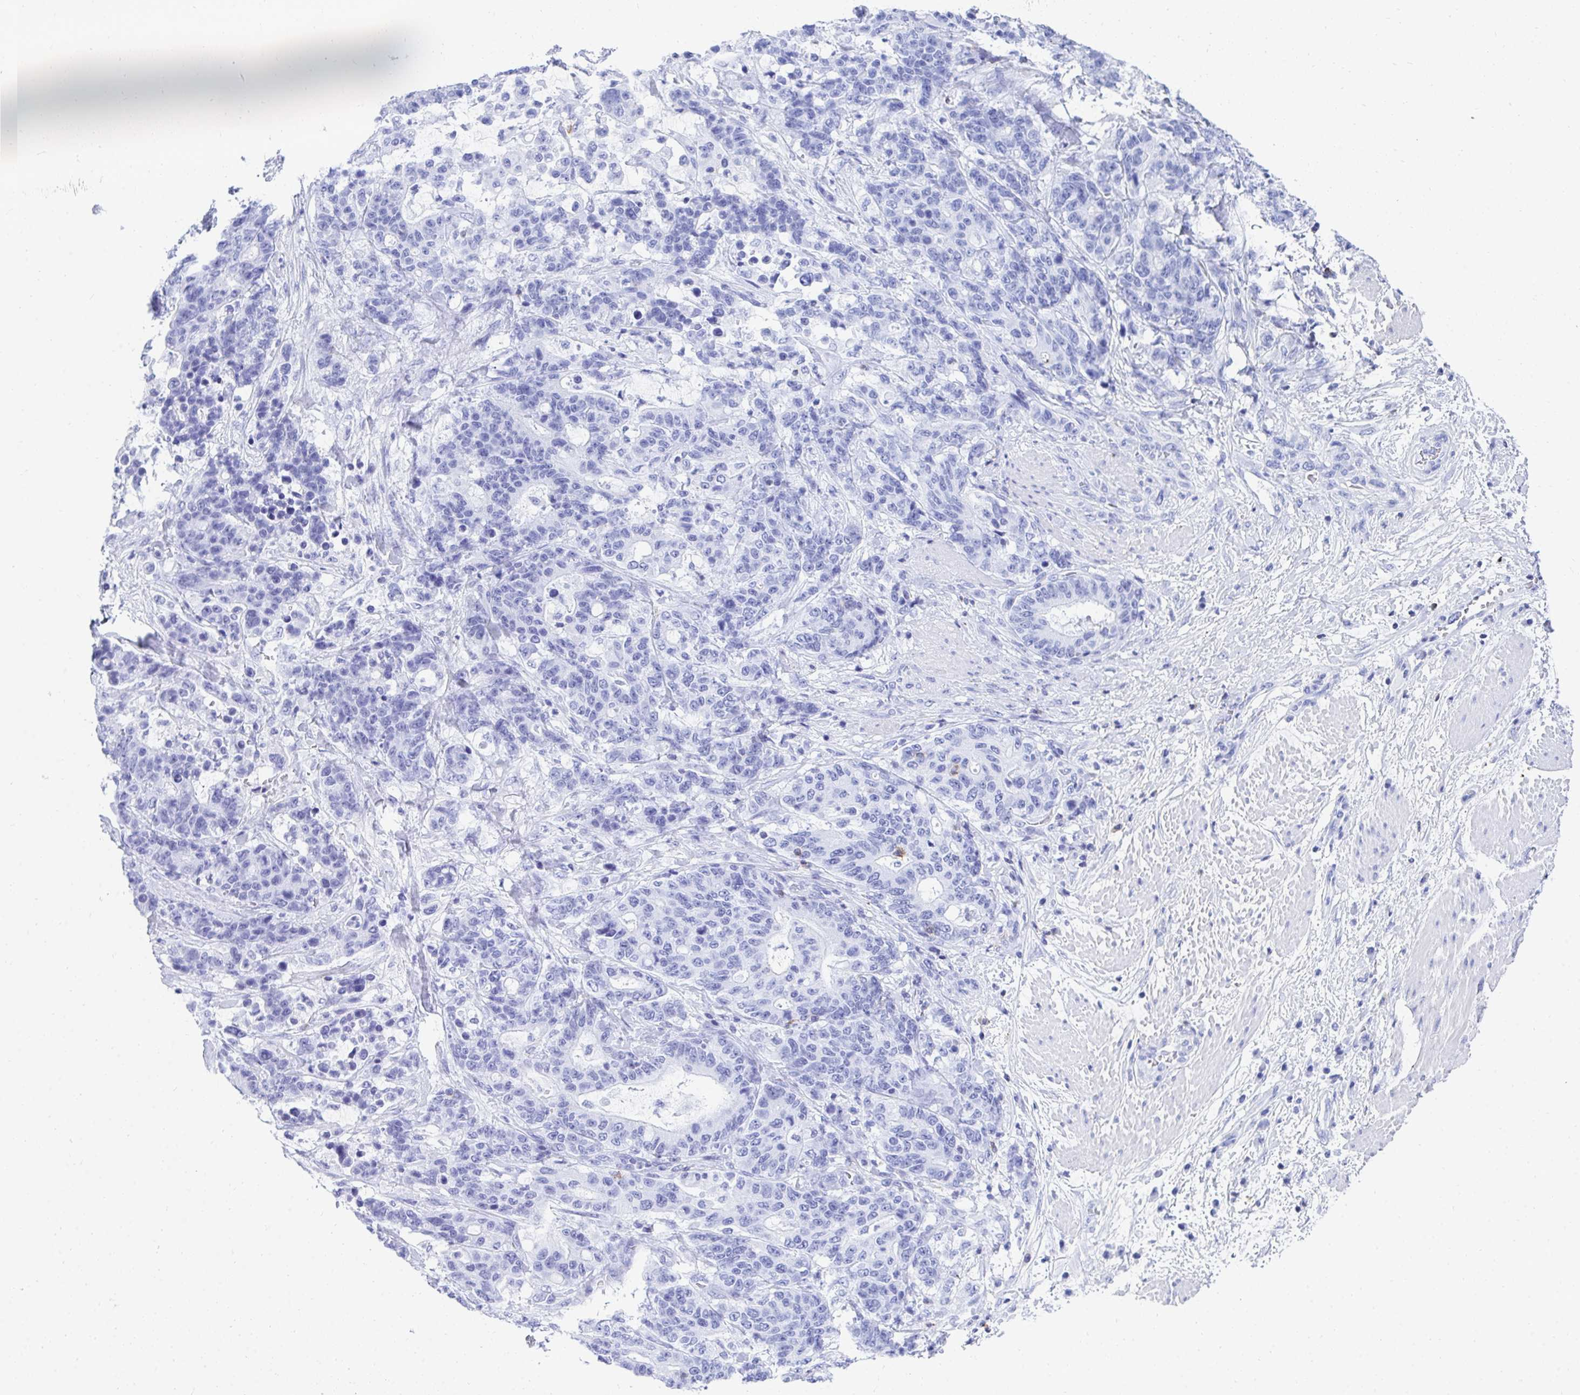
{"staining": {"intensity": "negative", "quantity": "none", "location": "none"}, "tissue": "stomach cancer", "cell_type": "Tumor cells", "image_type": "cancer", "snomed": [{"axis": "morphology", "description": "Normal tissue, NOS"}, {"axis": "morphology", "description": "Adenocarcinoma, NOS"}, {"axis": "topography", "description": "Stomach"}], "caption": "High power microscopy histopathology image of an immunohistochemistry (IHC) micrograph of stomach adenocarcinoma, revealing no significant staining in tumor cells.", "gene": "CD7", "patient": {"sex": "female", "age": 64}}